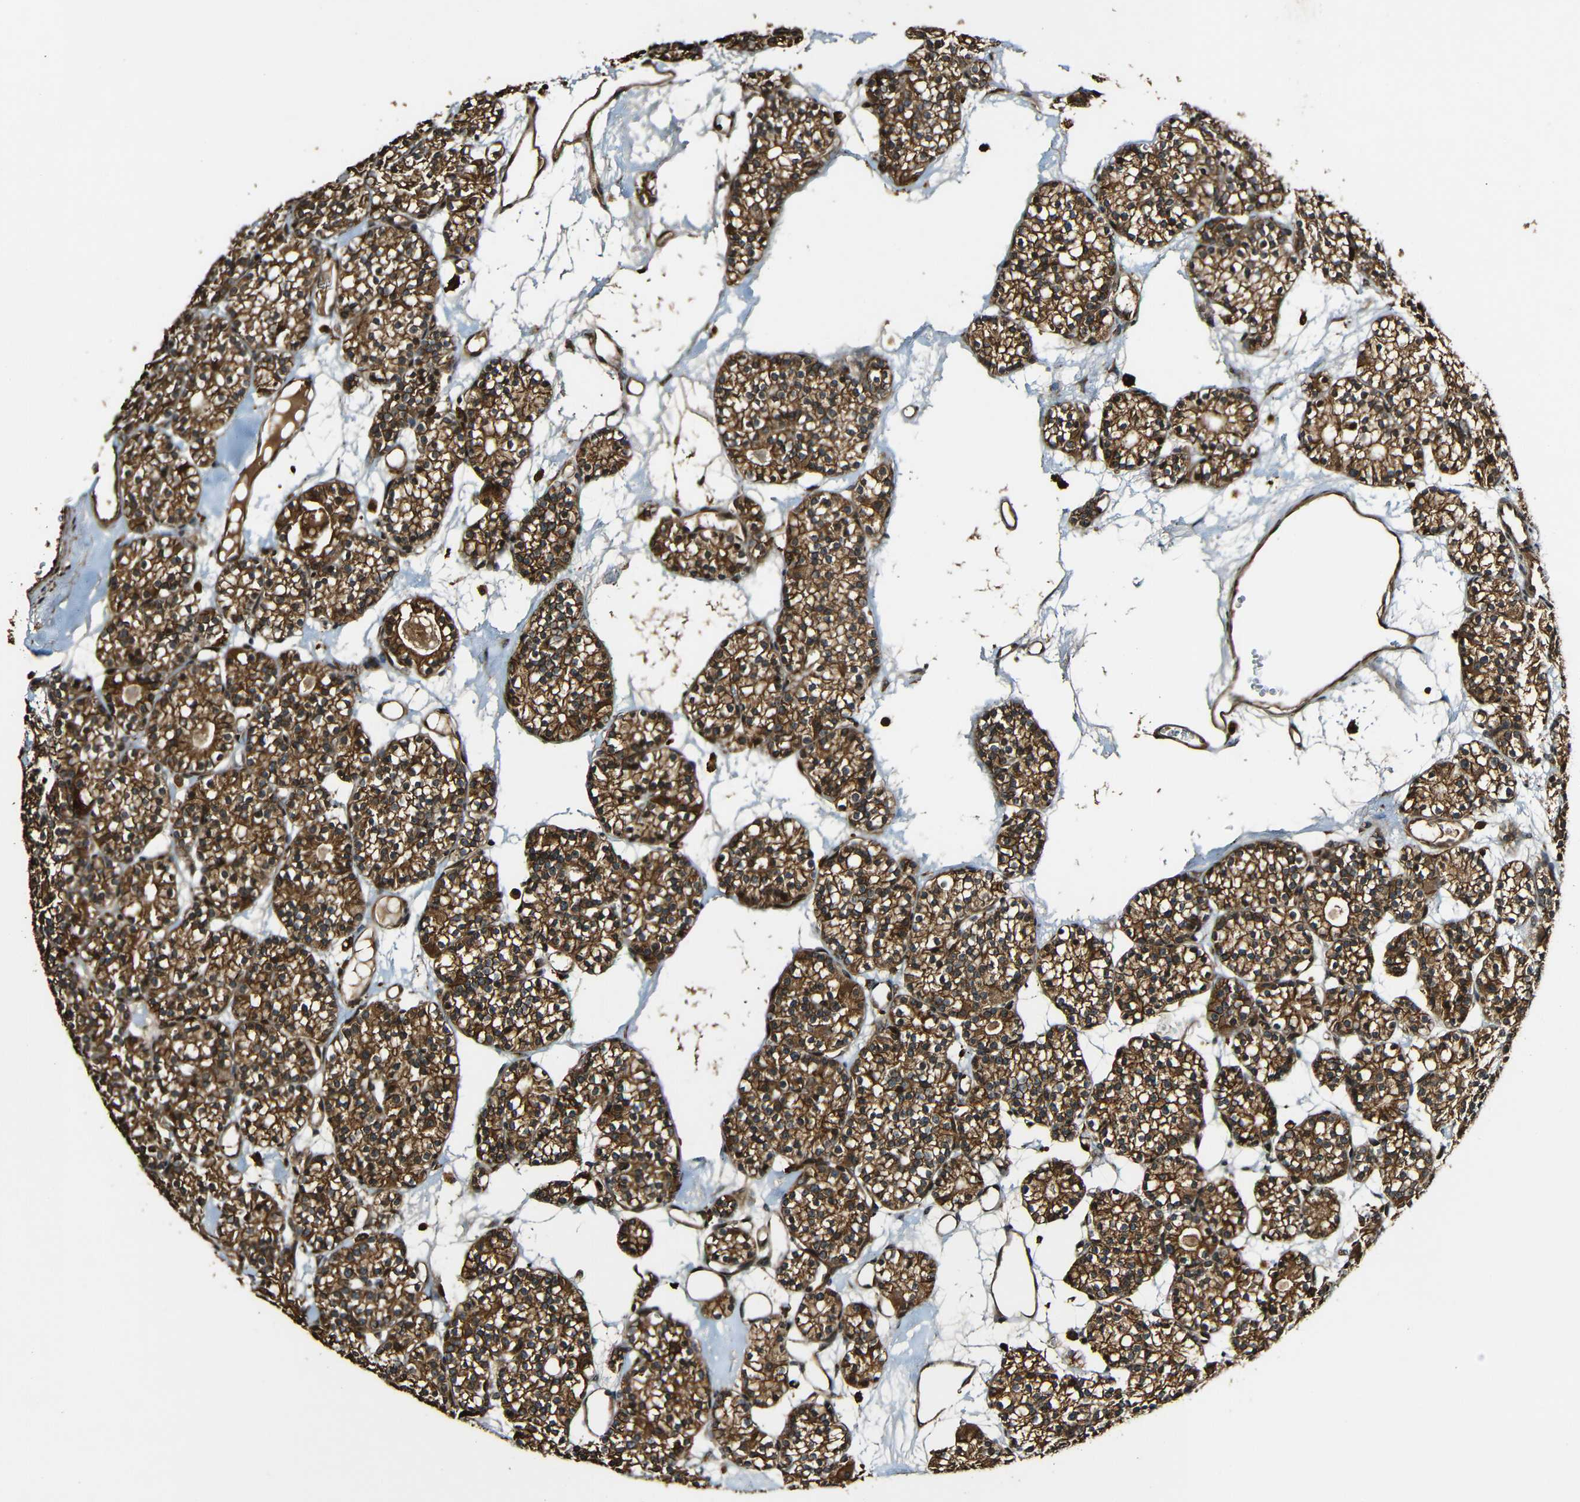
{"staining": {"intensity": "strong", "quantity": ">75%", "location": "cytoplasmic/membranous"}, "tissue": "parathyroid gland", "cell_type": "Glandular cells", "image_type": "normal", "snomed": [{"axis": "morphology", "description": "Normal tissue, NOS"}, {"axis": "topography", "description": "Parathyroid gland"}], "caption": "Brown immunohistochemical staining in normal human parathyroid gland displays strong cytoplasmic/membranous expression in approximately >75% of glandular cells.", "gene": "CASP8", "patient": {"sex": "female", "age": 64}}